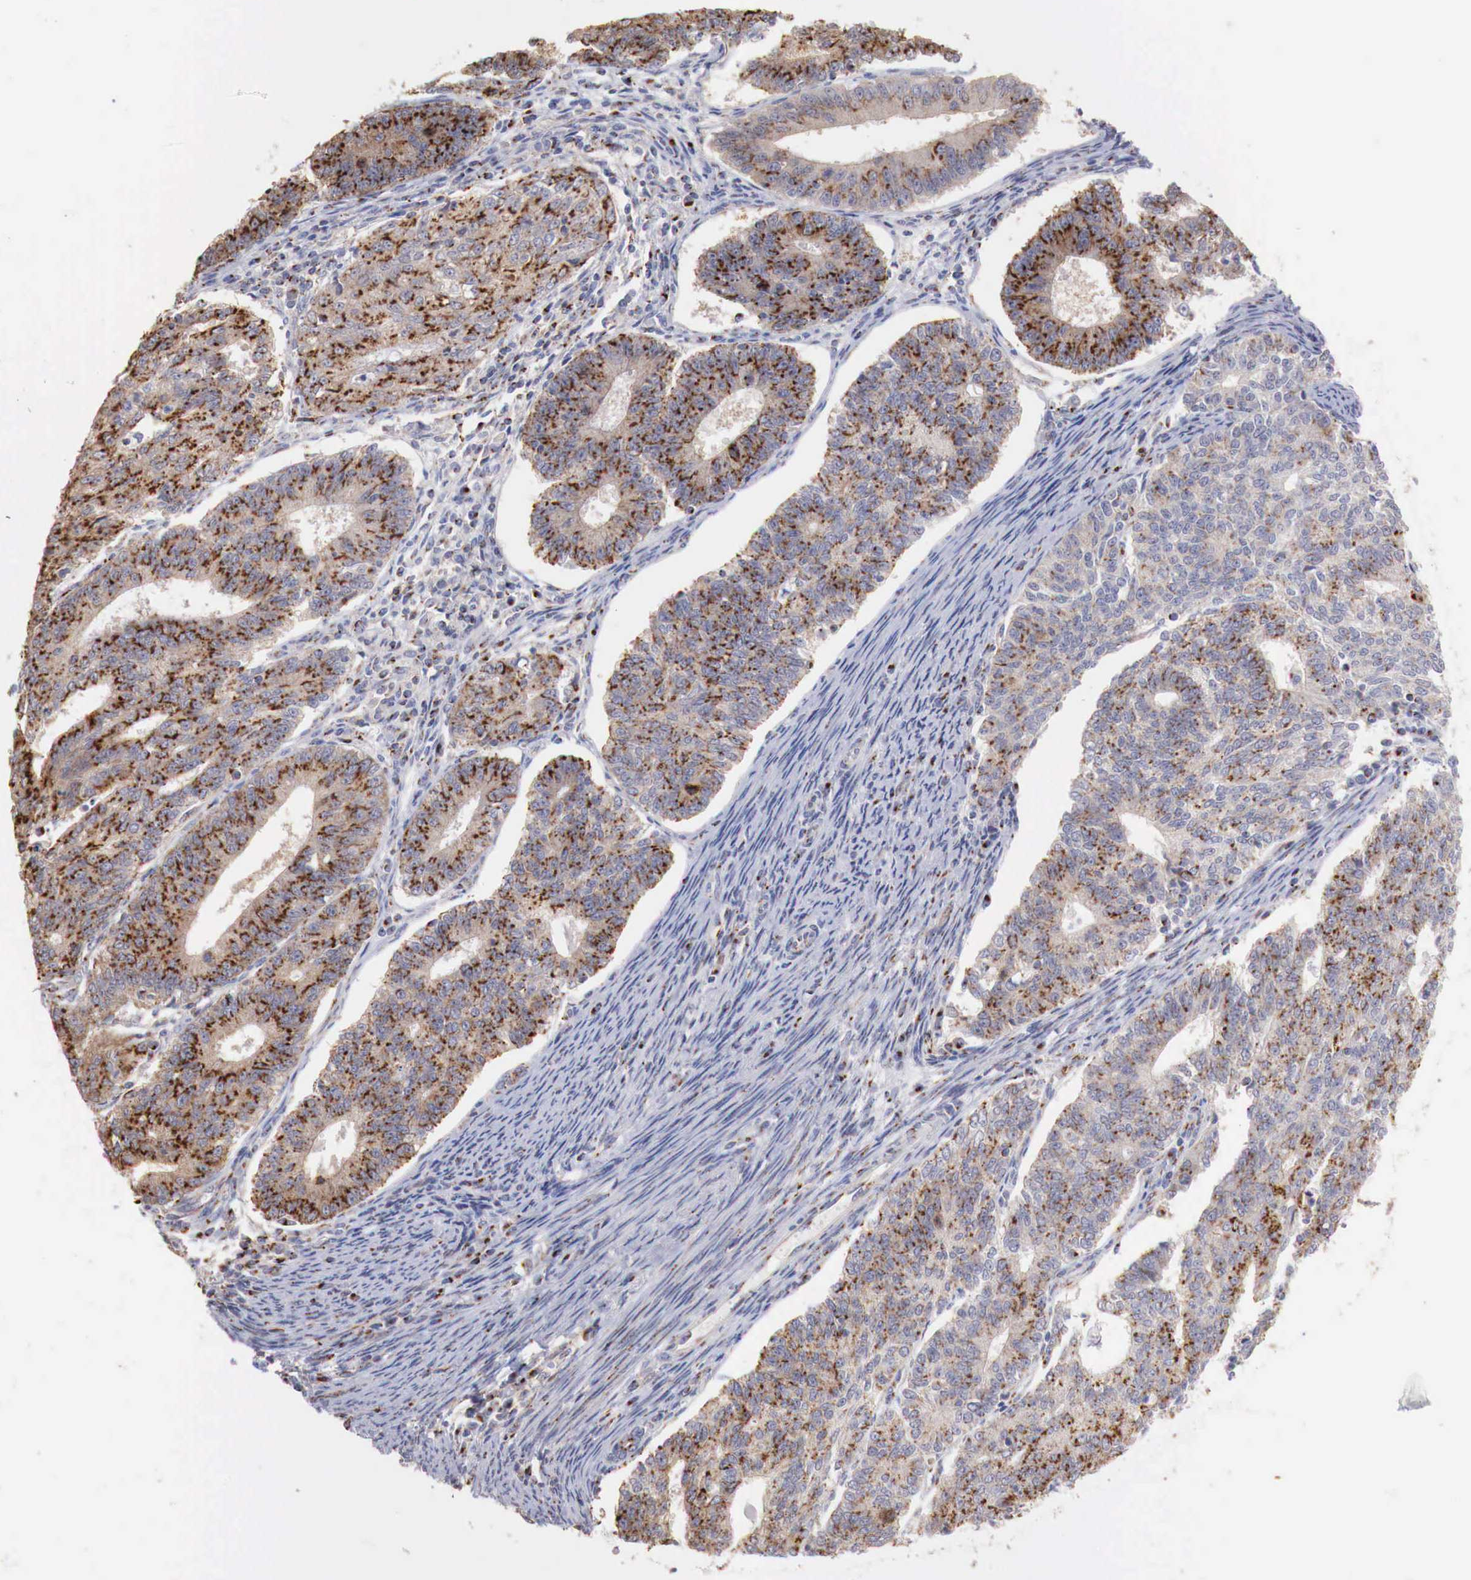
{"staining": {"intensity": "strong", "quantity": ">75%", "location": "cytoplasmic/membranous"}, "tissue": "endometrial cancer", "cell_type": "Tumor cells", "image_type": "cancer", "snomed": [{"axis": "morphology", "description": "Adenocarcinoma, NOS"}, {"axis": "topography", "description": "Endometrium"}], "caption": "Endometrial cancer stained for a protein (brown) demonstrates strong cytoplasmic/membranous positive expression in about >75% of tumor cells.", "gene": "SYAP1", "patient": {"sex": "female", "age": 56}}